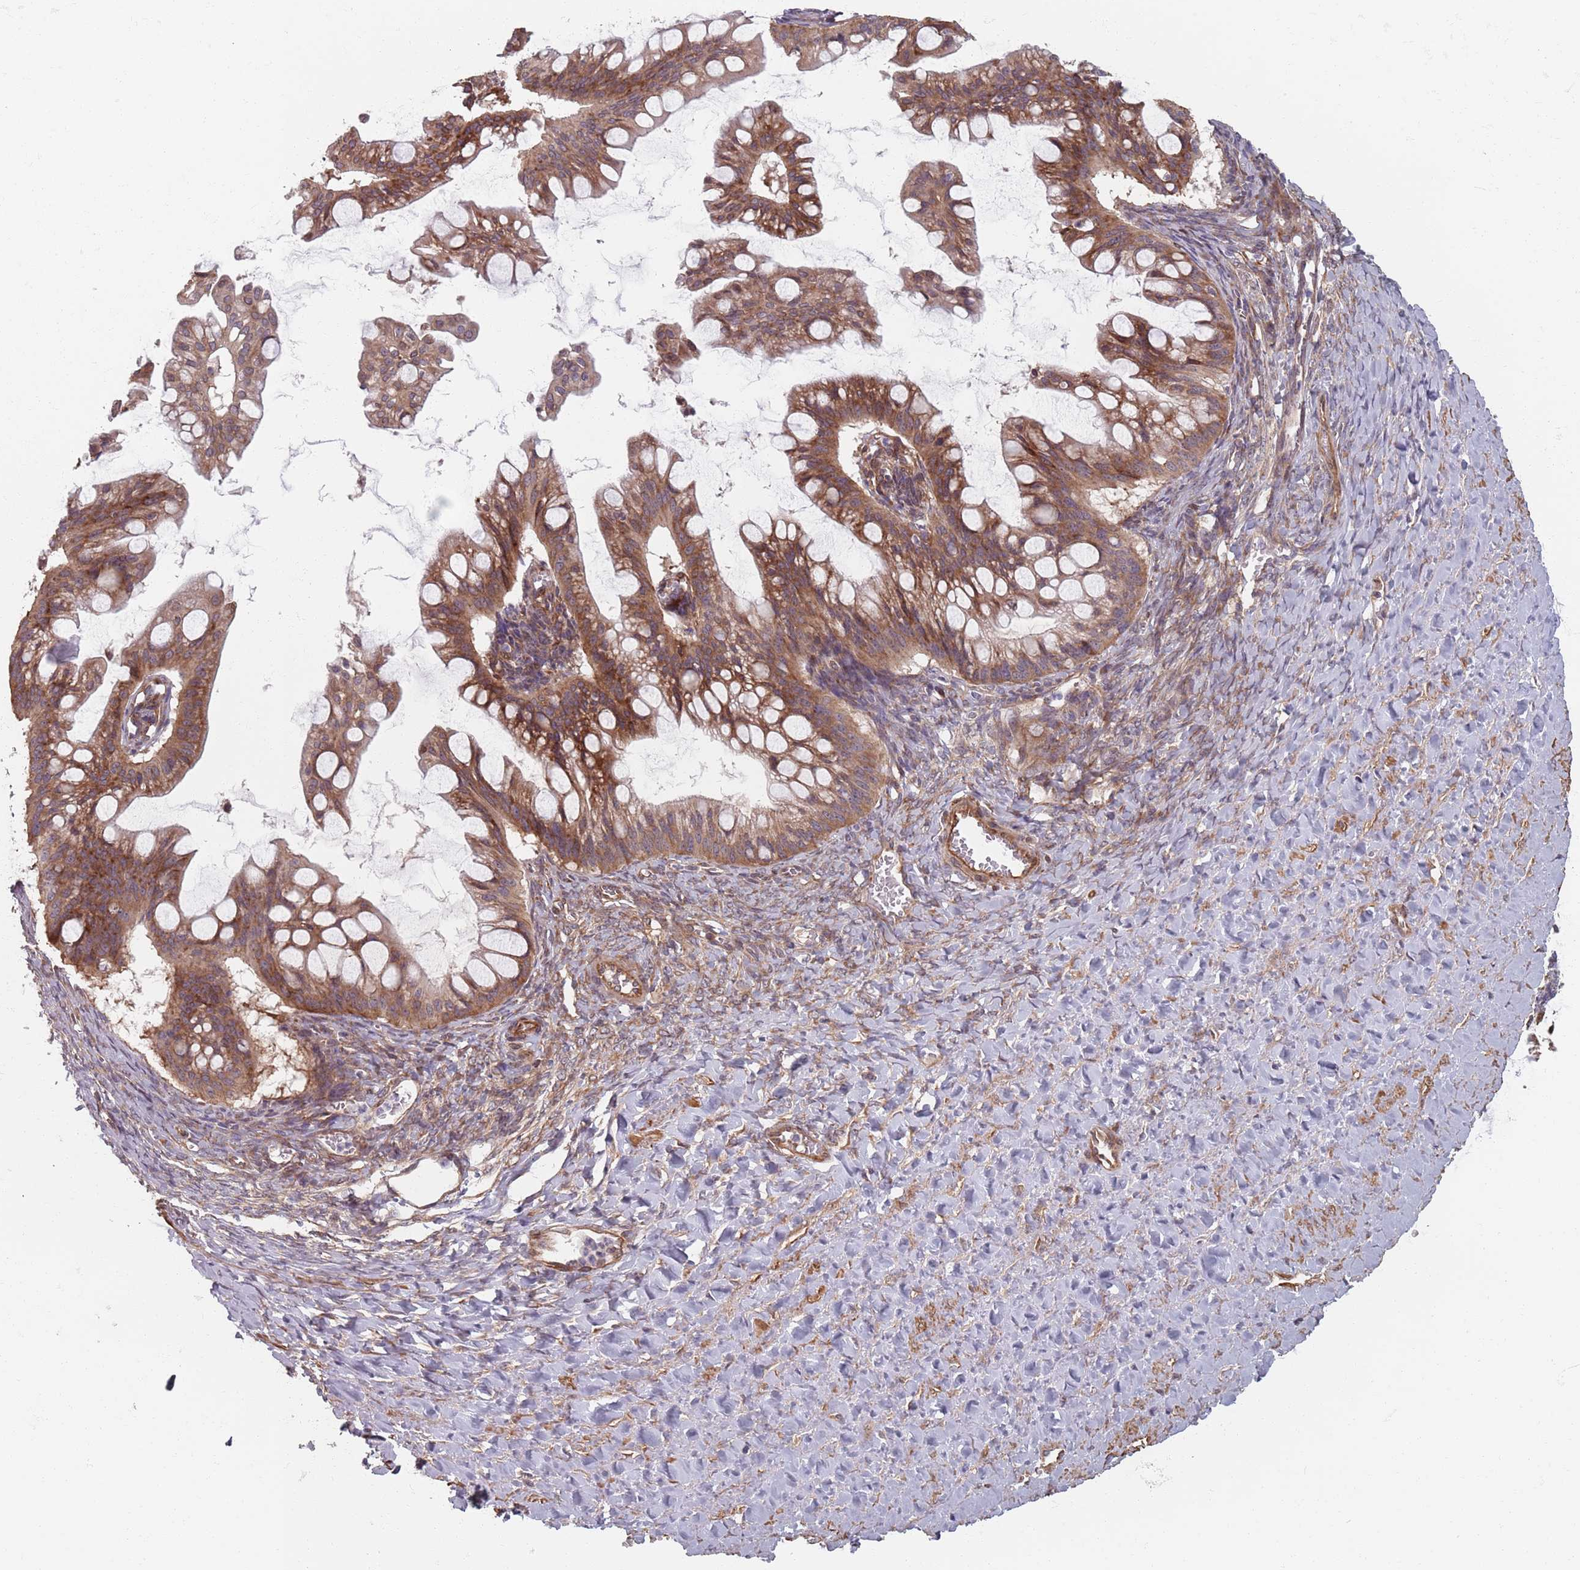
{"staining": {"intensity": "moderate", "quantity": ">75%", "location": "cytoplasmic/membranous"}, "tissue": "ovarian cancer", "cell_type": "Tumor cells", "image_type": "cancer", "snomed": [{"axis": "morphology", "description": "Cystadenocarcinoma, mucinous, NOS"}, {"axis": "topography", "description": "Ovary"}], "caption": "Immunohistochemistry (IHC) image of human ovarian cancer (mucinous cystadenocarcinoma) stained for a protein (brown), which reveals medium levels of moderate cytoplasmic/membranous positivity in approximately >75% of tumor cells.", "gene": "NOTCH3", "patient": {"sex": "female", "age": 73}}